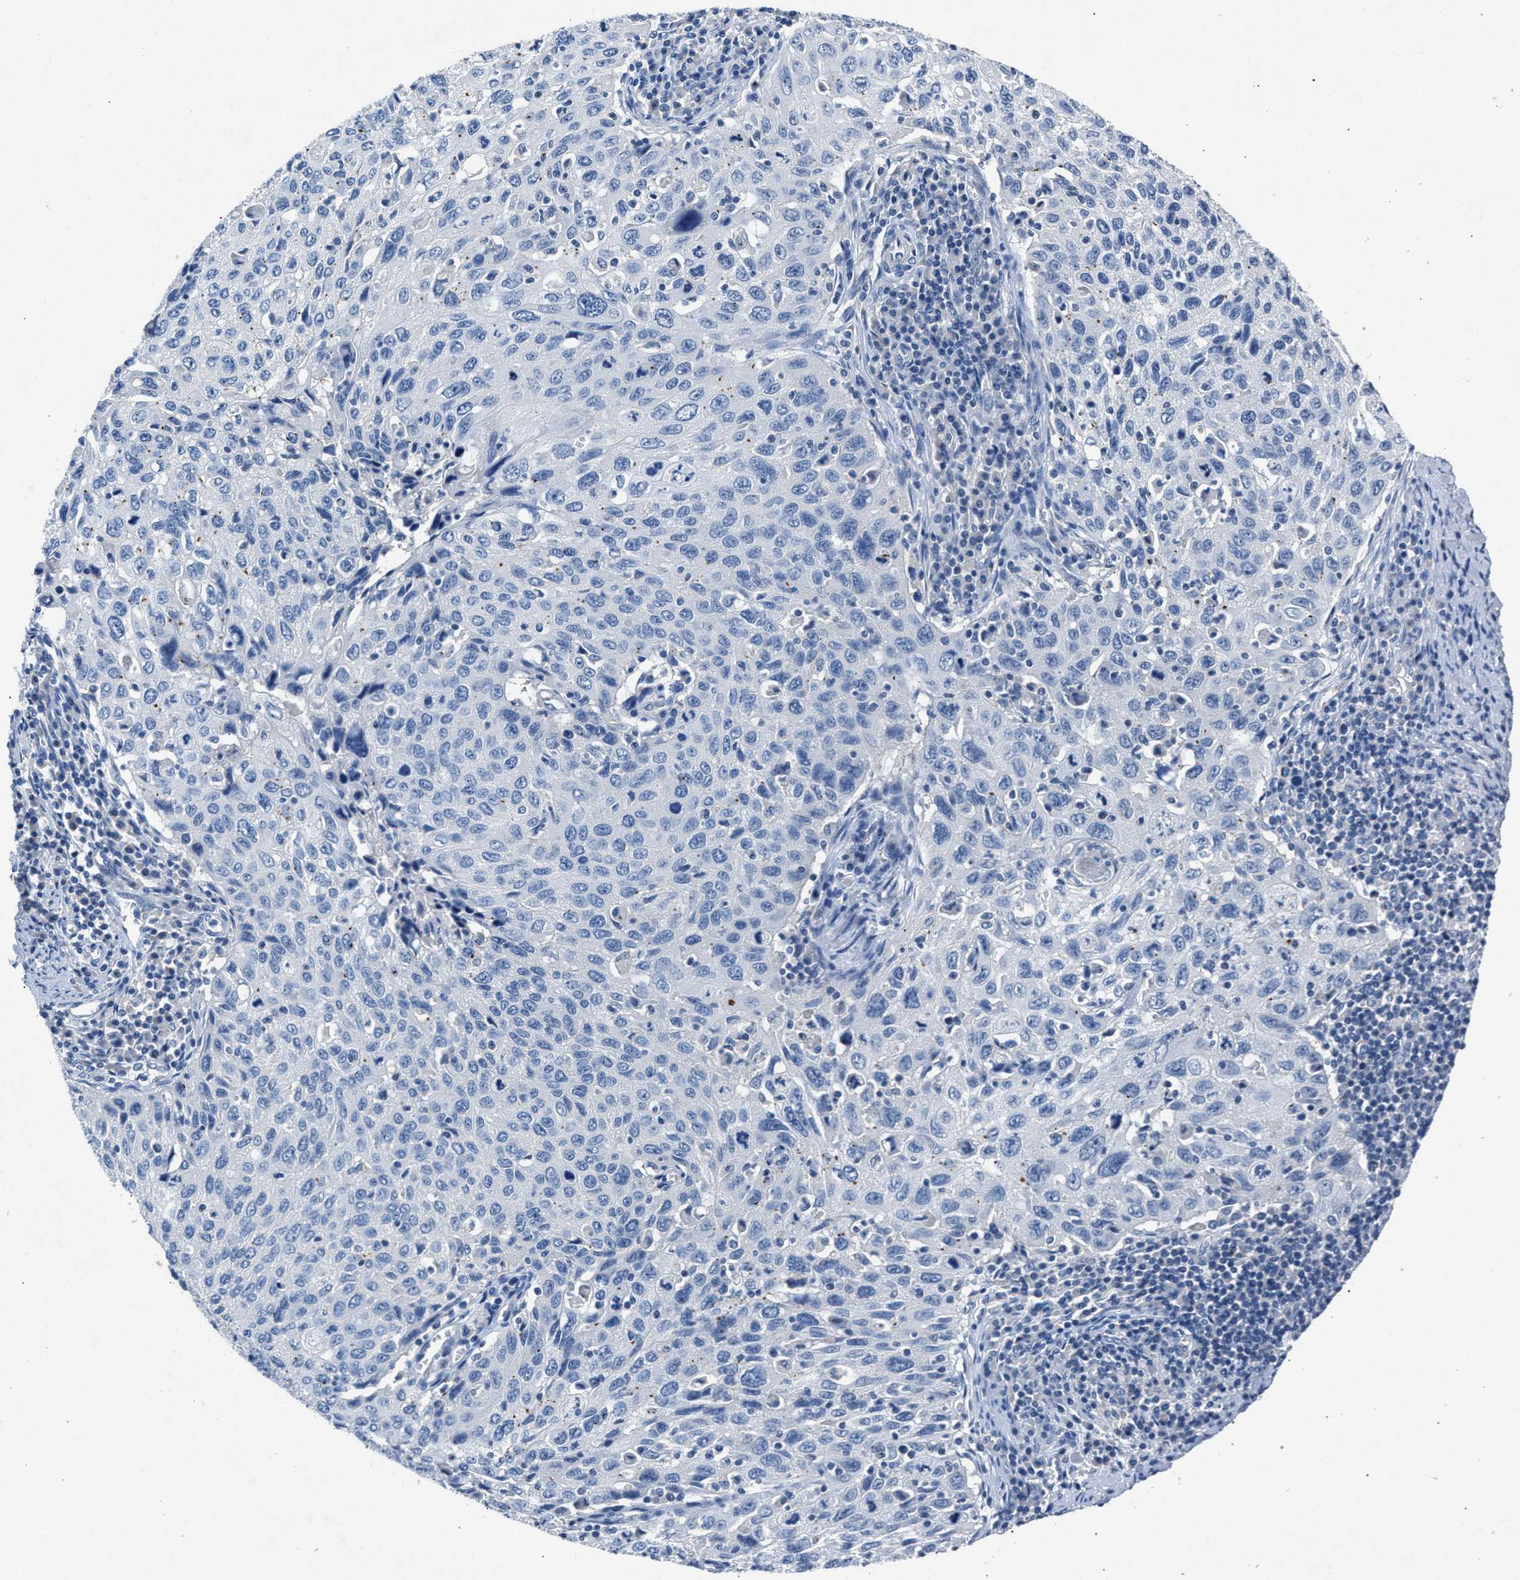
{"staining": {"intensity": "negative", "quantity": "none", "location": "none"}, "tissue": "cervical cancer", "cell_type": "Tumor cells", "image_type": "cancer", "snomed": [{"axis": "morphology", "description": "Squamous cell carcinoma, NOS"}, {"axis": "topography", "description": "Cervix"}], "caption": "Immunohistochemical staining of human squamous cell carcinoma (cervical) reveals no significant expression in tumor cells.", "gene": "DNAAF5", "patient": {"sex": "female", "age": 53}}